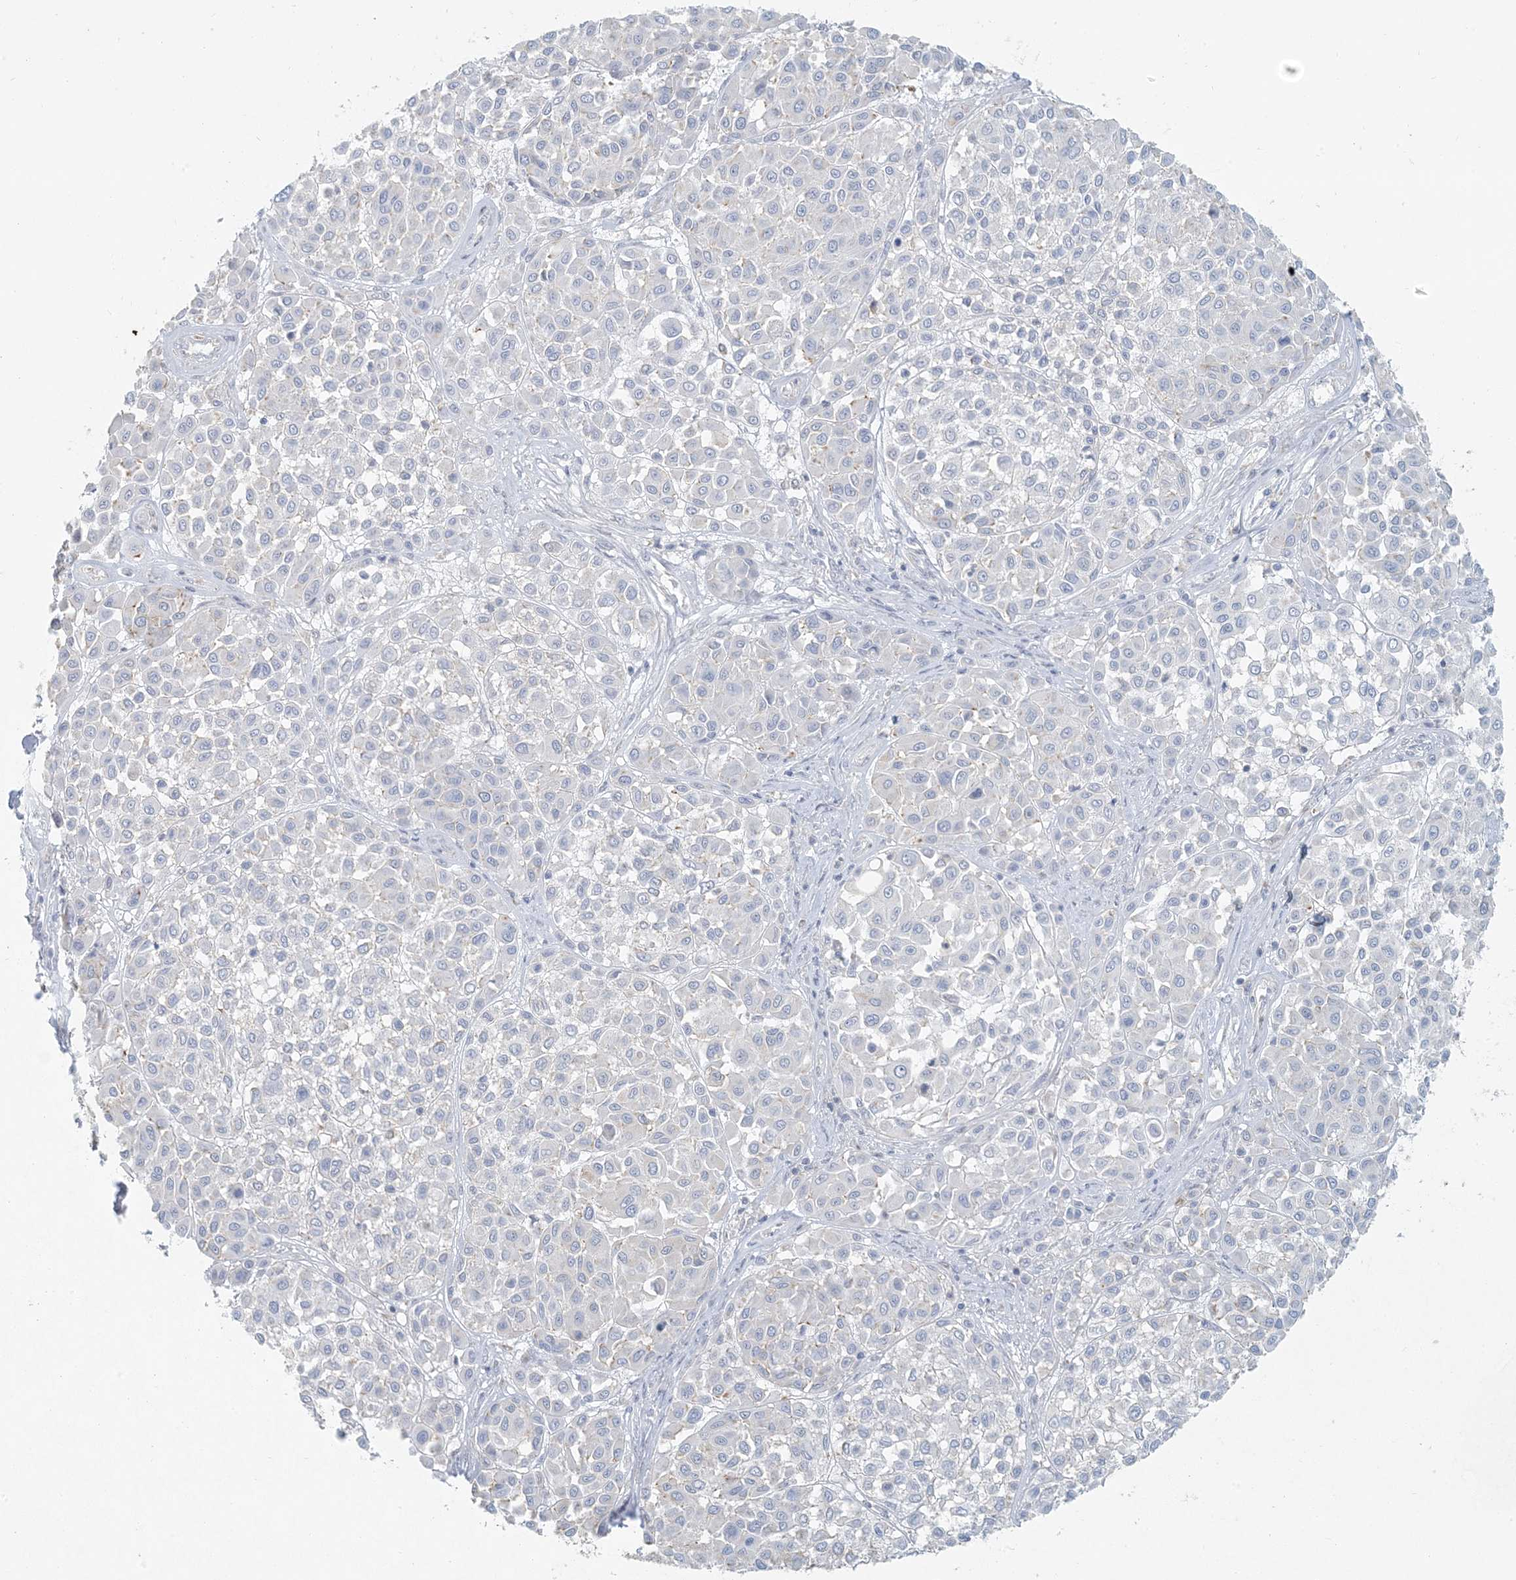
{"staining": {"intensity": "negative", "quantity": "none", "location": "none"}, "tissue": "melanoma", "cell_type": "Tumor cells", "image_type": "cancer", "snomed": [{"axis": "morphology", "description": "Malignant melanoma, Metastatic site"}, {"axis": "topography", "description": "Soft tissue"}], "caption": "Protein analysis of melanoma shows no significant positivity in tumor cells.", "gene": "HACL1", "patient": {"sex": "male", "age": 41}}